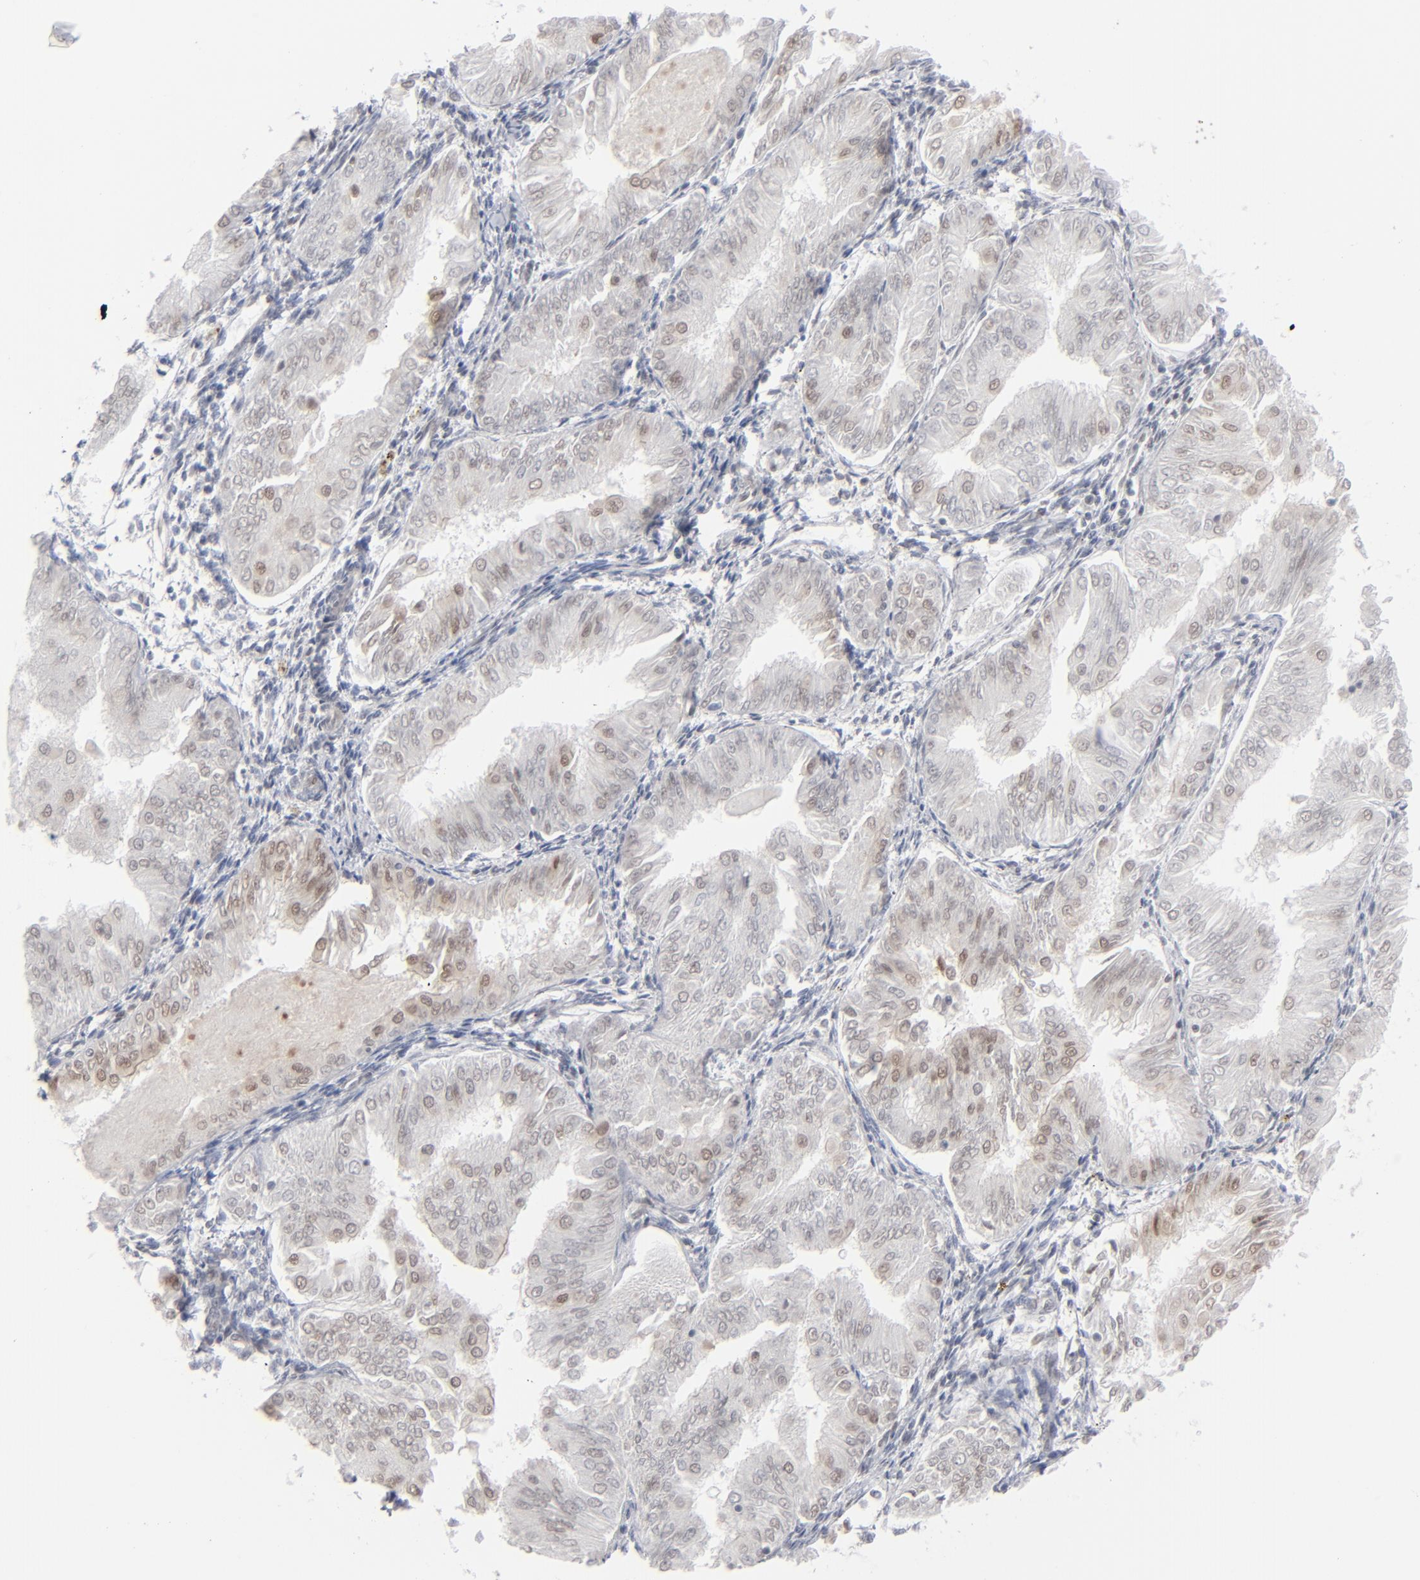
{"staining": {"intensity": "weak", "quantity": "<25%", "location": "nuclear"}, "tissue": "endometrial cancer", "cell_type": "Tumor cells", "image_type": "cancer", "snomed": [{"axis": "morphology", "description": "Adenocarcinoma, NOS"}, {"axis": "topography", "description": "Endometrium"}], "caption": "Immunohistochemistry photomicrograph of endometrial cancer (adenocarcinoma) stained for a protein (brown), which displays no positivity in tumor cells.", "gene": "IRF9", "patient": {"sex": "female", "age": 53}}